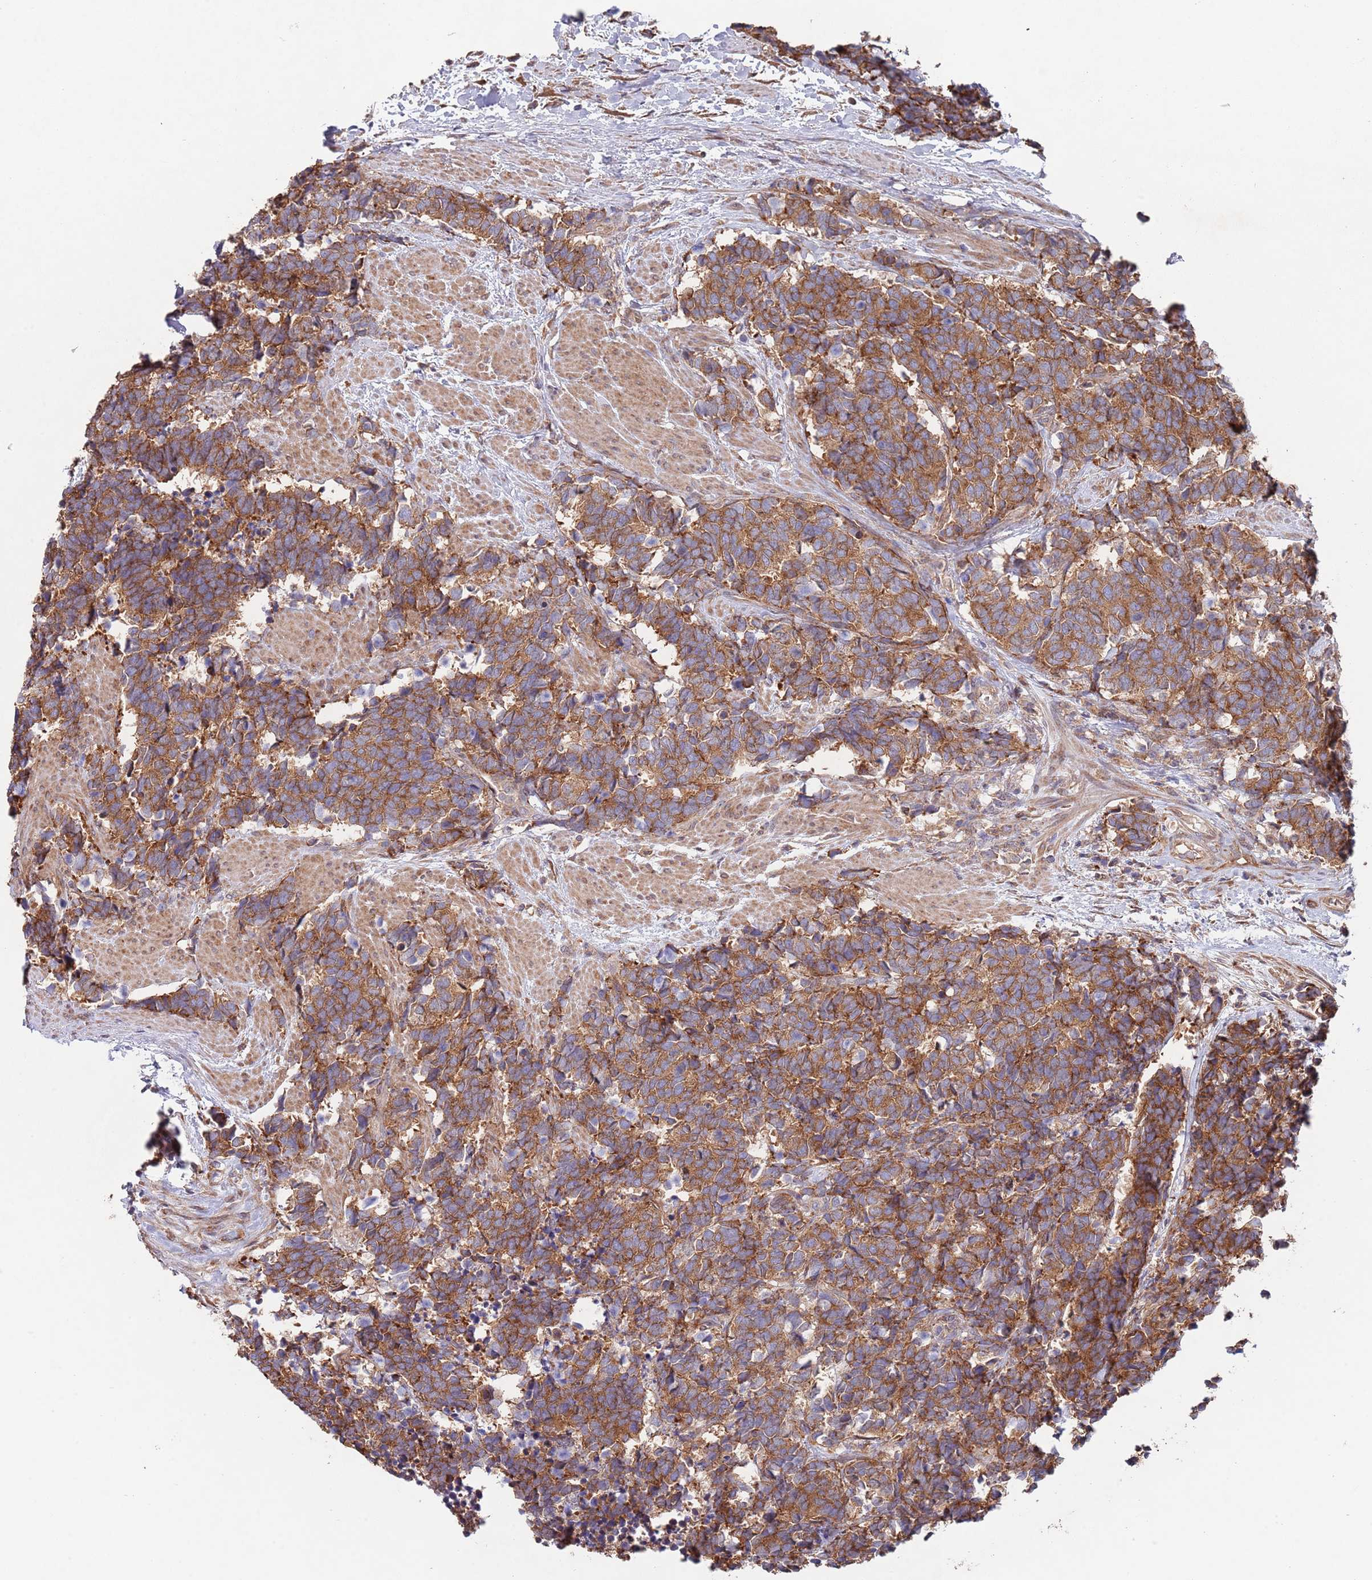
{"staining": {"intensity": "moderate", "quantity": ">75%", "location": "cytoplasmic/membranous"}, "tissue": "carcinoid", "cell_type": "Tumor cells", "image_type": "cancer", "snomed": [{"axis": "morphology", "description": "Carcinoma, NOS"}, {"axis": "morphology", "description": "Carcinoid, malignant, NOS"}, {"axis": "topography", "description": "Prostate"}], "caption": "DAB immunohistochemical staining of human carcinoma exhibits moderate cytoplasmic/membranous protein expression in approximately >75% of tumor cells. The staining is performed using DAB (3,3'-diaminobenzidine) brown chromogen to label protein expression. The nuclei are counter-stained blue using hematoxylin.", "gene": "RNF19B", "patient": {"sex": "male", "age": 57}}